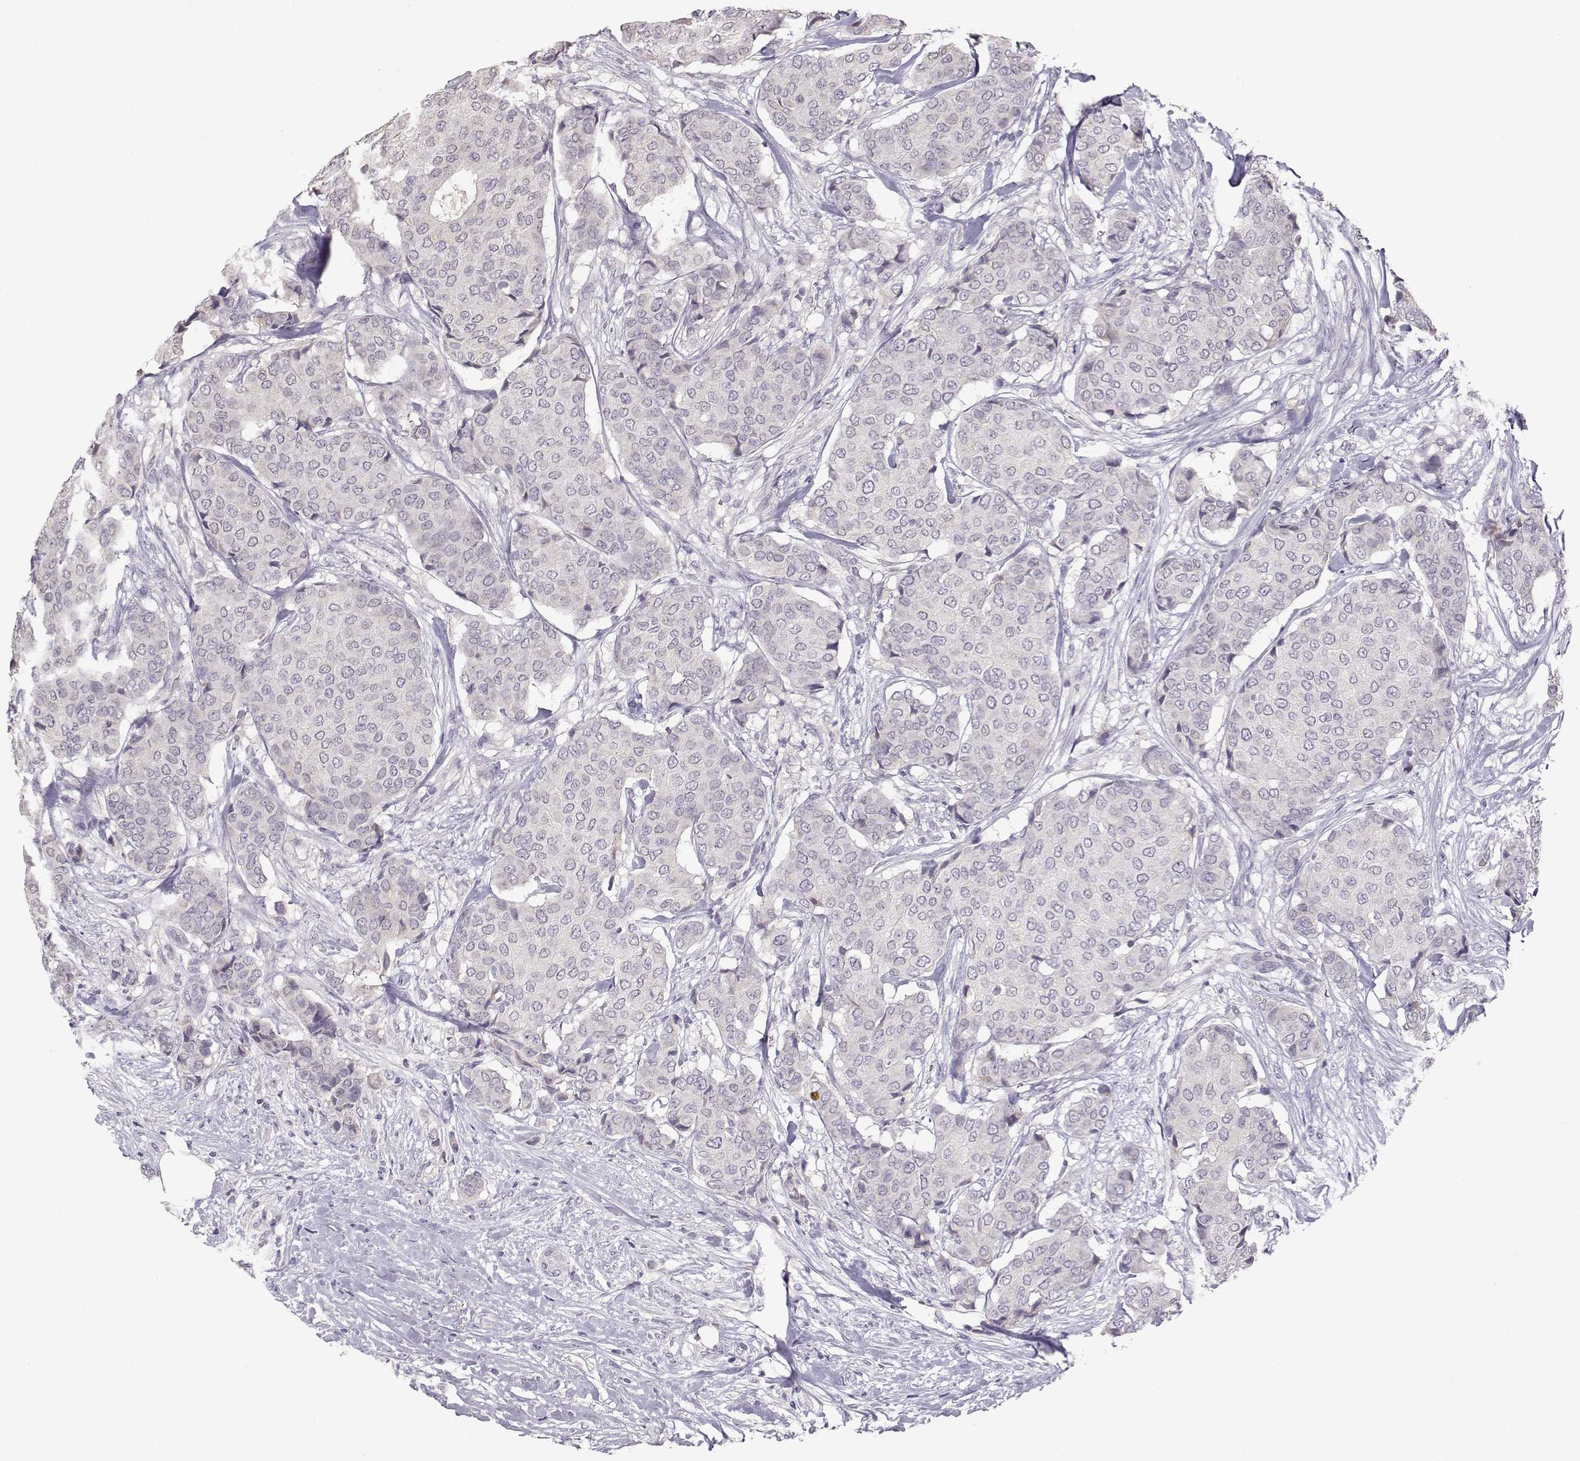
{"staining": {"intensity": "negative", "quantity": "none", "location": "none"}, "tissue": "breast cancer", "cell_type": "Tumor cells", "image_type": "cancer", "snomed": [{"axis": "morphology", "description": "Duct carcinoma"}, {"axis": "topography", "description": "Breast"}], "caption": "Image shows no protein staining in tumor cells of breast invasive ductal carcinoma tissue.", "gene": "TACR1", "patient": {"sex": "female", "age": 75}}